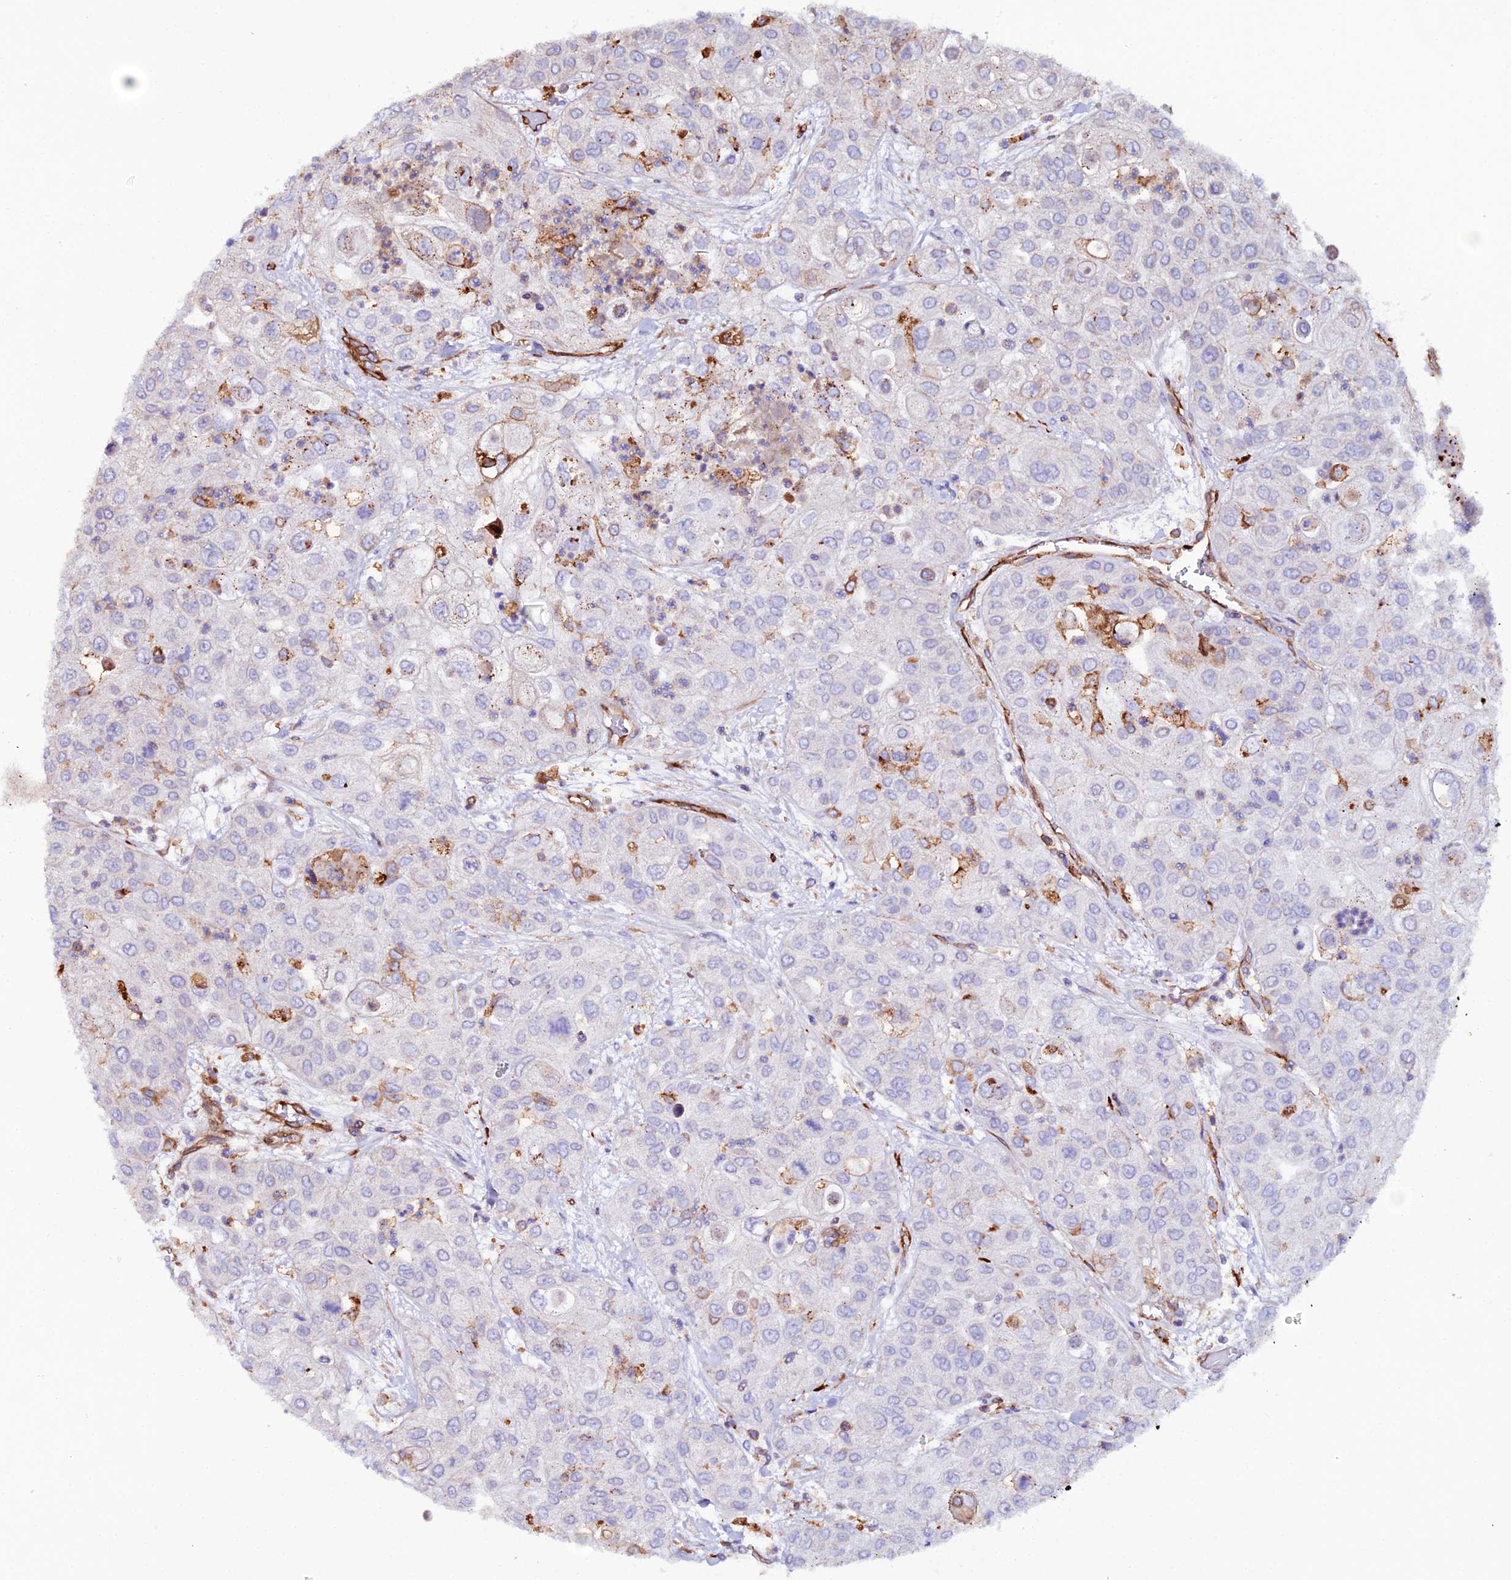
{"staining": {"intensity": "strong", "quantity": "<25%", "location": "cytoplasmic/membranous"}, "tissue": "urothelial cancer", "cell_type": "Tumor cells", "image_type": "cancer", "snomed": [{"axis": "morphology", "description": "Urothelial carcinoma, High grade"}, {"axis": "topography", "description": "Urinary bladder"}], "caption": "Tumor cells reveal medium levels of strong cytoplasmic/membranous positivity in about <25% of cells in human high-grade urothelial carcinoma. The protein is stained brown, and the nuclei are stained in blue (DAB (3,3'-diaminobenzidine) IHC with brightfield microscopy, high magnification).", "gene": "TRPV2", "patient": {"sex": "female", "age": 79}}